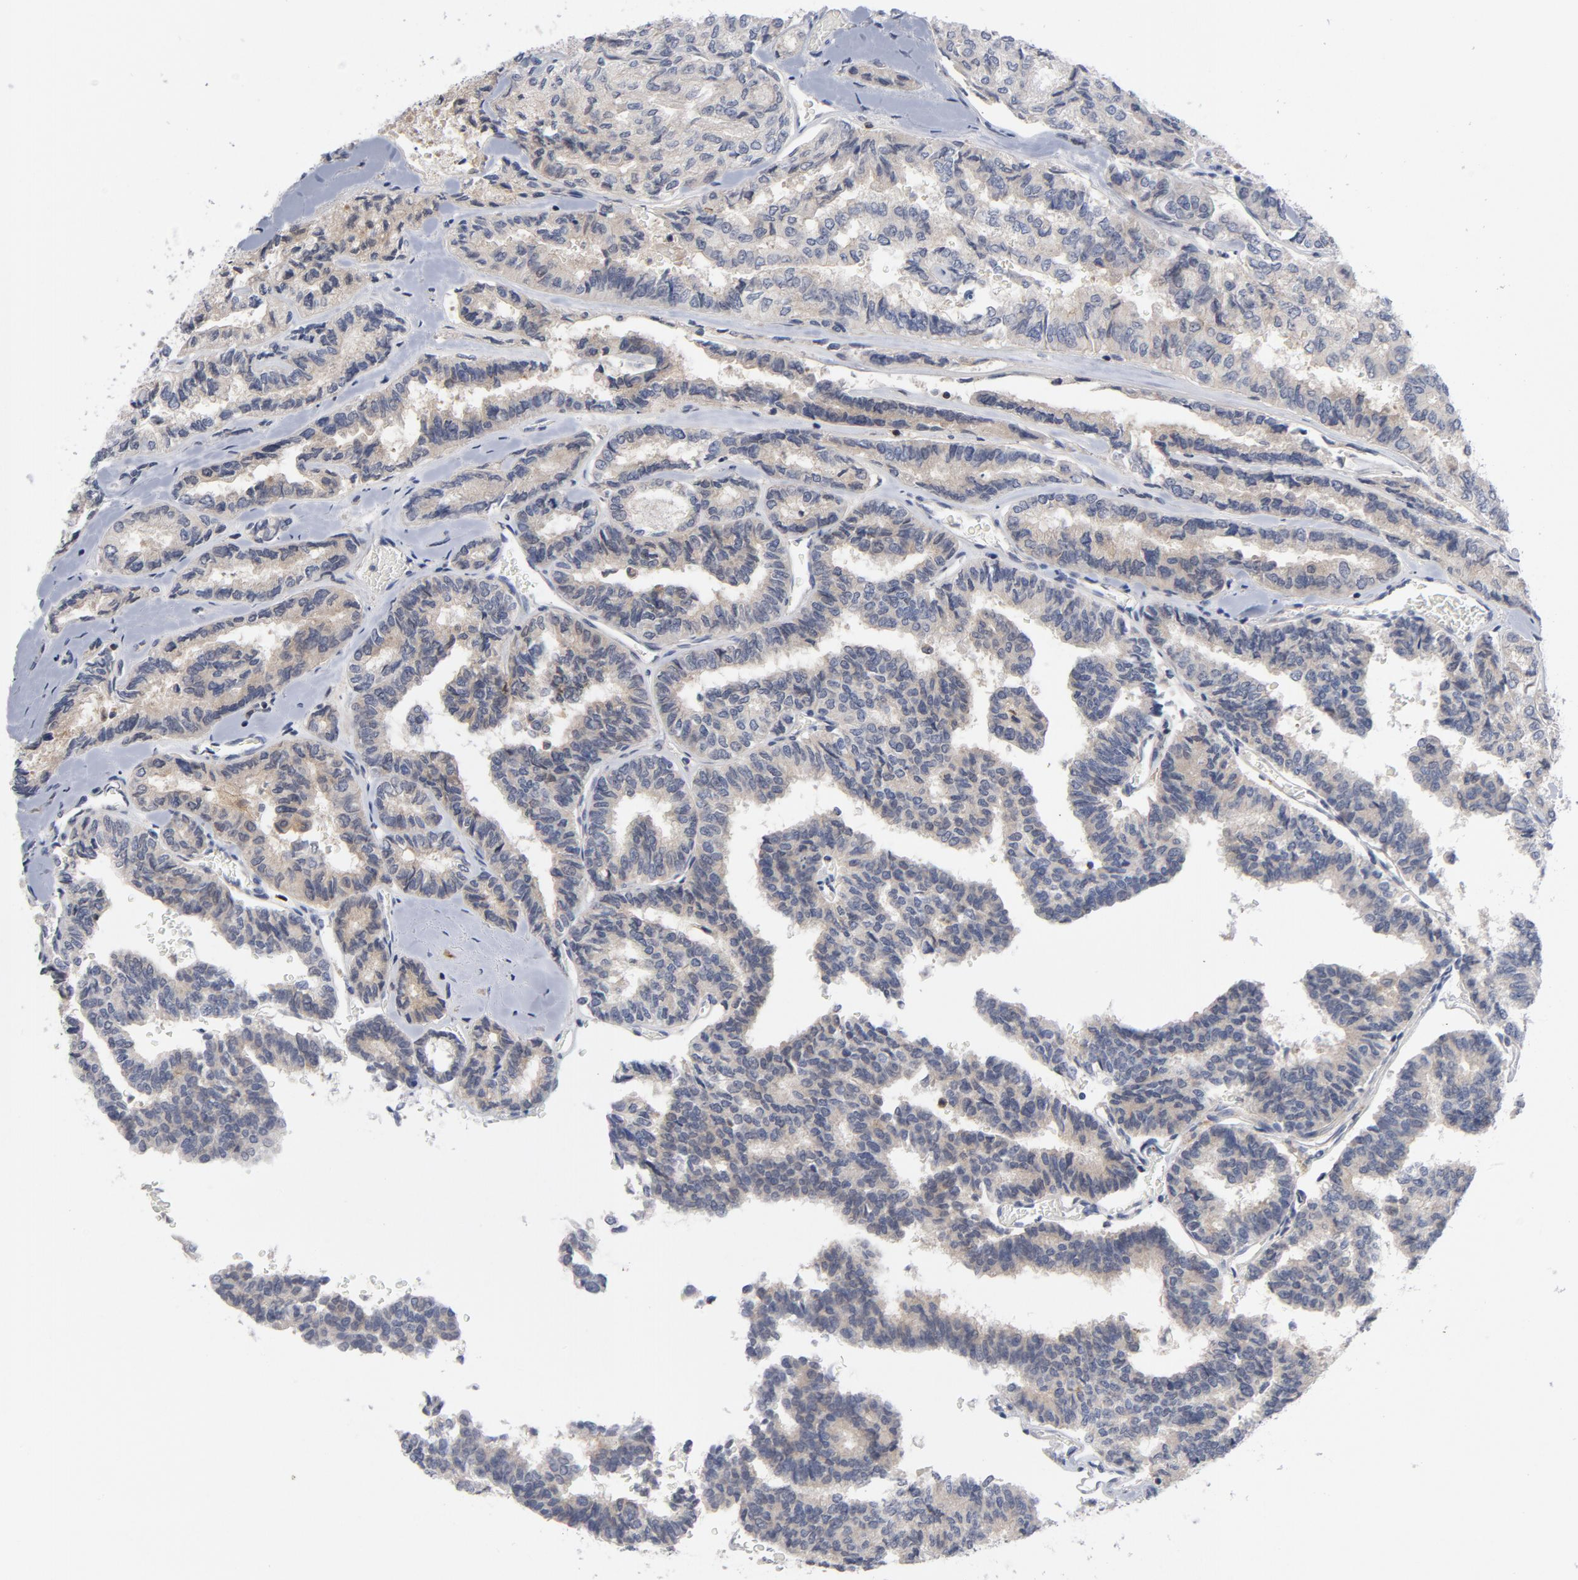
{"staining": {"intensity": "weak", "quantity": "<25%", "location": "cytoplasmic/membranous"}, "tissue": "thyroid cancer", "cell_type": "Tumor cells", "image_type": "cancer", "snomed": [{"axis": "morphology", "description": "Papillary adenocarcinoma, NOS"}, {"axis": "topography", "description": "Thyroid gland"}], "caption": "A high-resolution photomicrograph shows IHC staining of thyroid cancer (papillary adenocarcinoma), which shows no significant positivity in tumor cells.", "gene": "TRADD", "patient": {"sex": "female", "age": 35}}